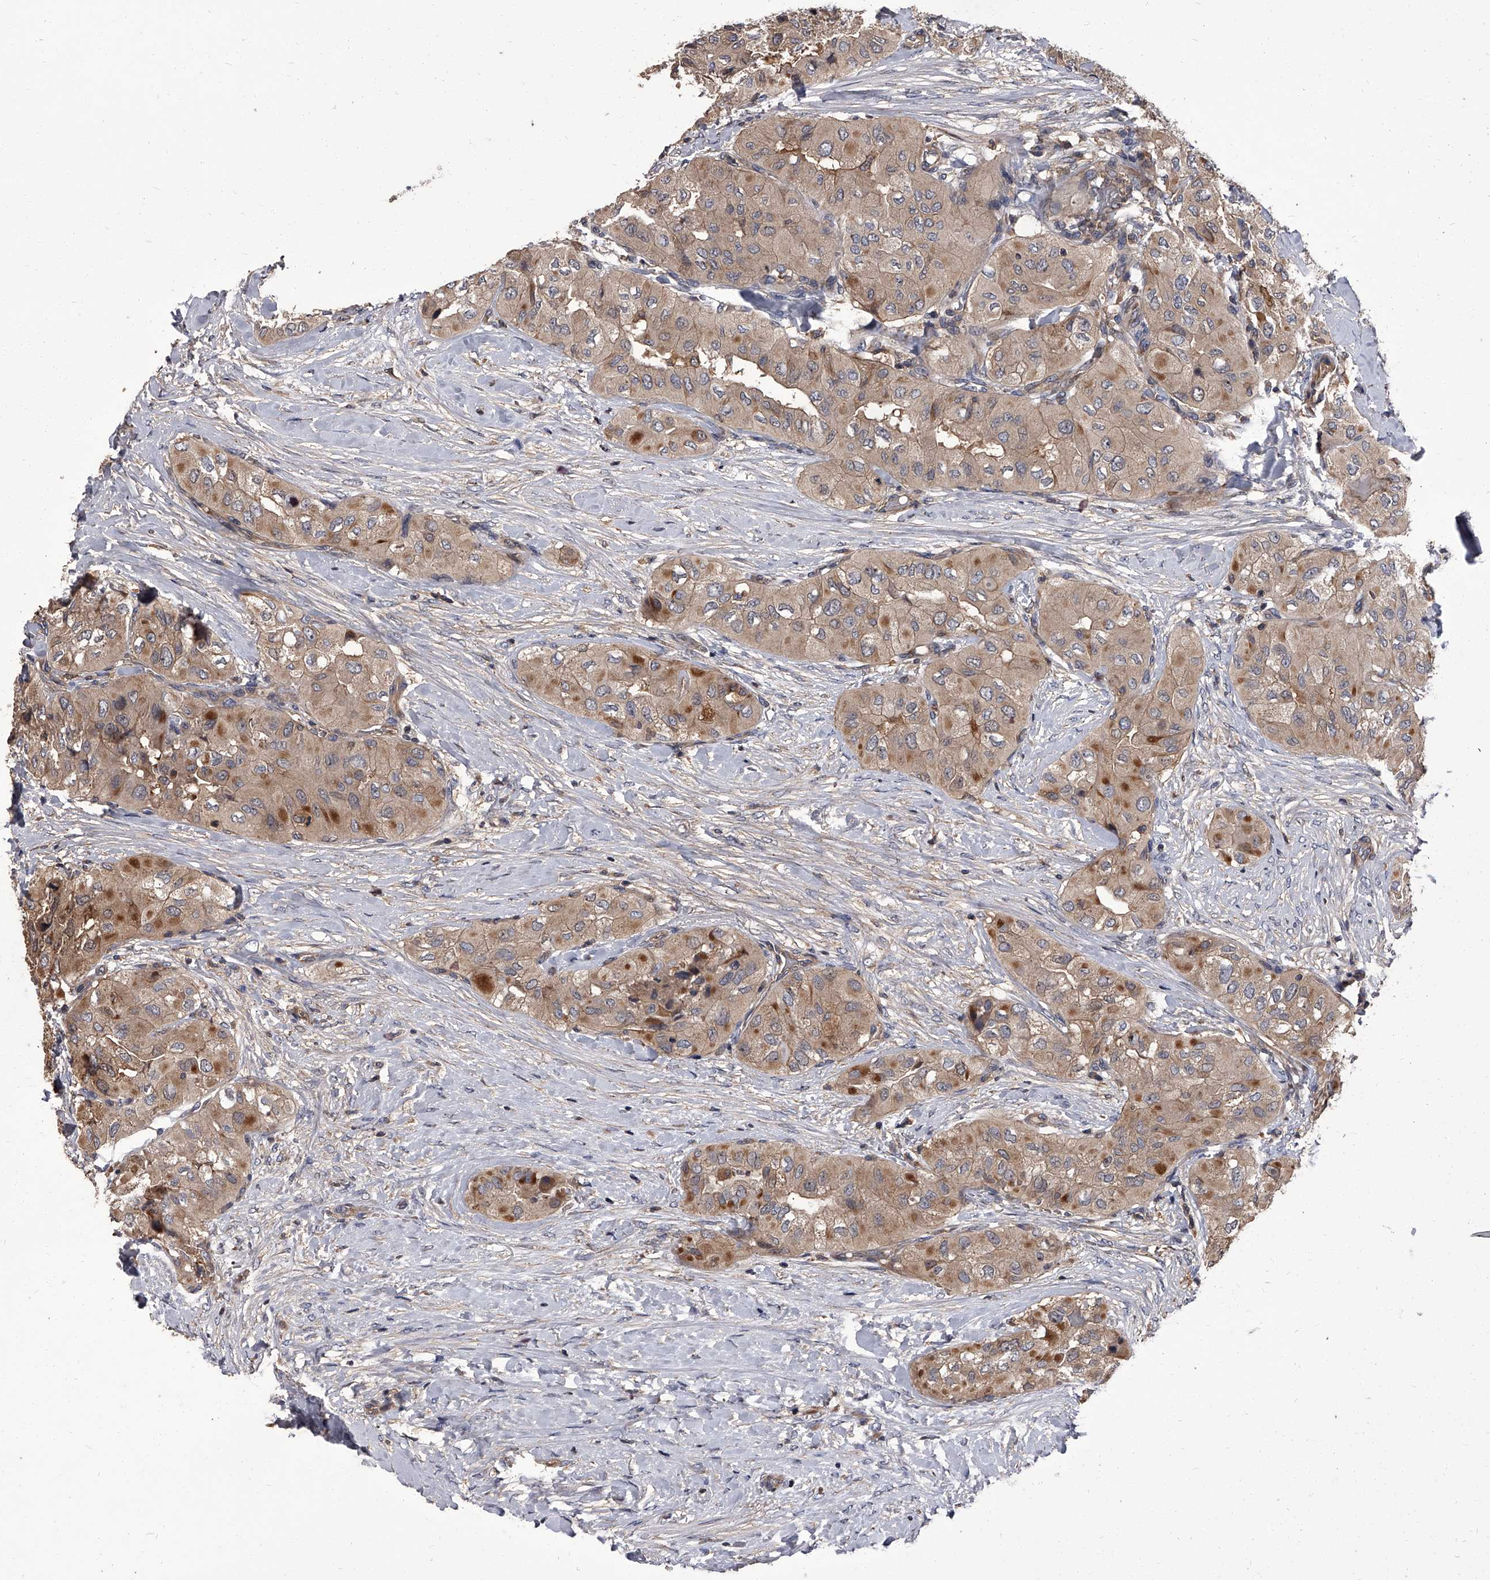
{"staining": {"intensity": "moderate", "quantity": ">75%", "location": "cytoplasmic/membranous"}, "tissue": "thyroid cancer", "cell_type": "Tumor cells", "image_type": "cancer", "snomed": [{"axis": "morphology", "description": "Papillary adenocarcinoma, NOS"}, {"axis": "topography", "description": "Thyroid gland"}], "caption": "Tumor cells reveal medium levels of moderate cytoplasmic/membranous expression in approximately >75% of cells in human papillary adenocarcinoma (thyroid).", "gene": "STK36", "patient": {"sex": "female", "age": 59}}